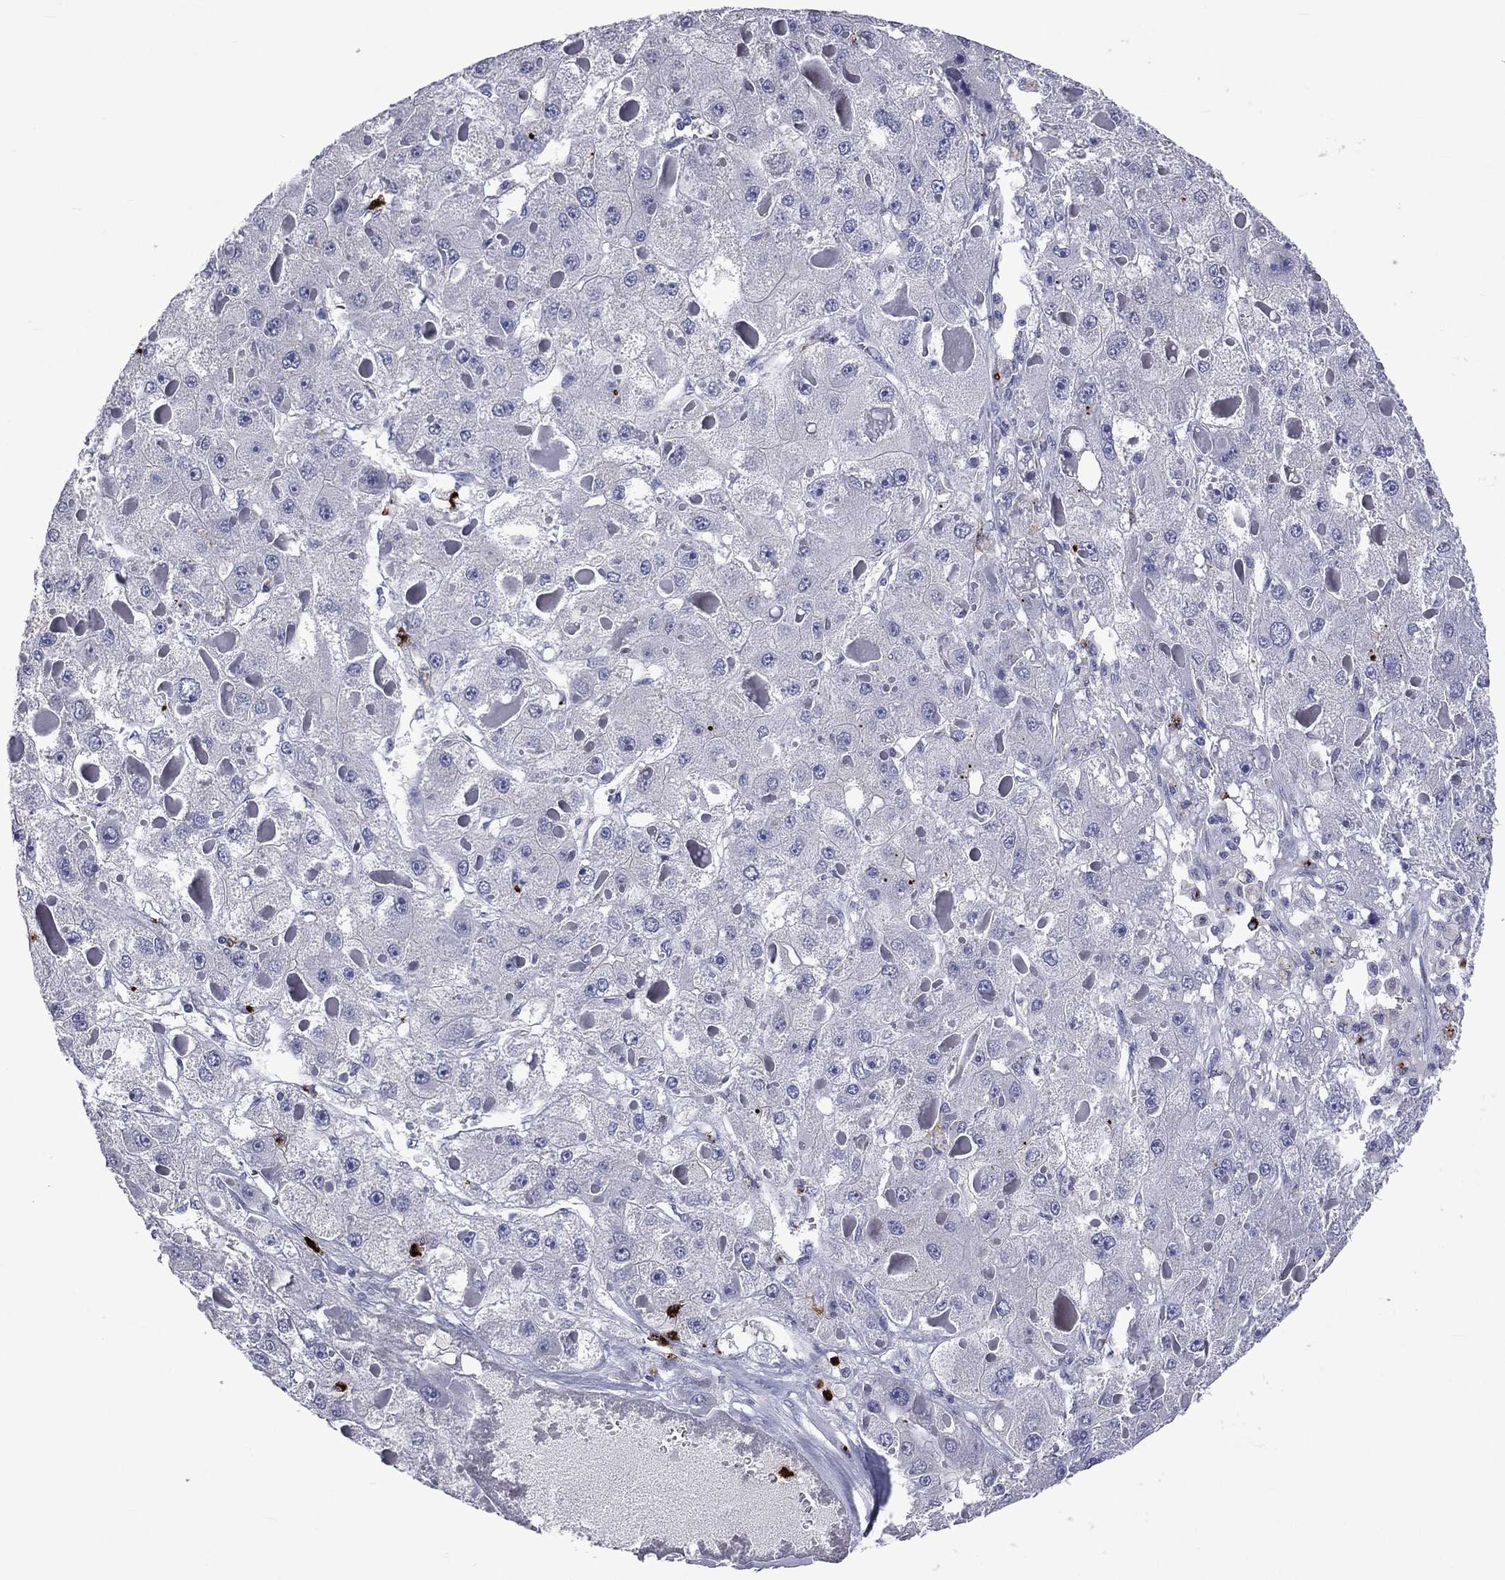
{"staining": {"intensity": "negative", "quantity": "none", "location": "none"}, "tissue": "liver cancer", "cell_type": "Tumor cells", "image_type": "cancer", "snomed": [{"axis": "morphology", "description": "Carcinoma, Hepatocellular, NOS"}, {"axis": "topography", "description": "Liver"}], "caption": "This image is of liver cancer (hepatocellular carcinoma) stained with IHC to label a protein in brown with the nuclei are counter-stained blue. There is no staining in tumor cells.", "gene": "ELANE", "patient": {"sex": "female", "age": 73}}